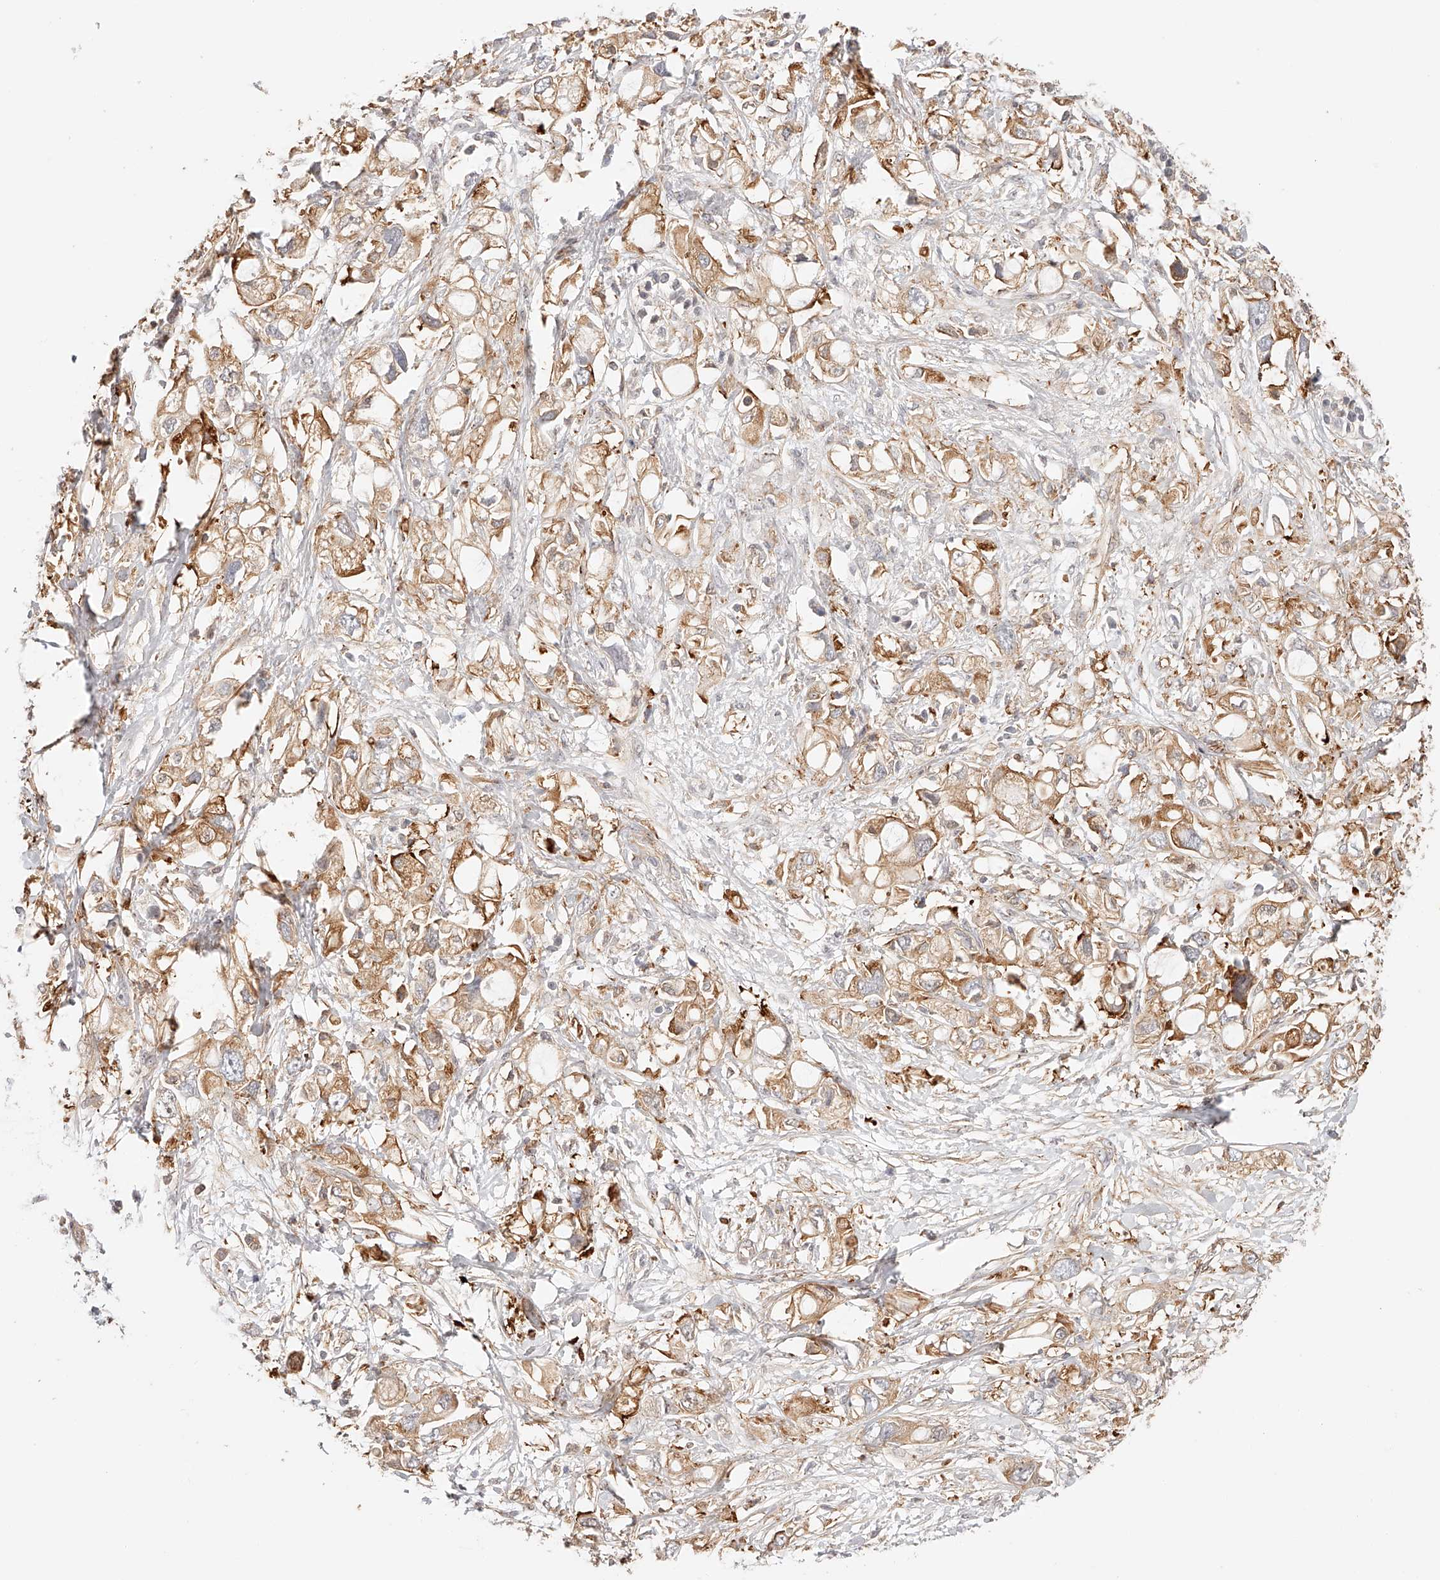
{"staining": {"intensity": "moderate", "quantity": ">75%", "location": "cytoplasmic/membranous"}, "tissue": "pancreatic cancer", "cell_type": "Tumor cells", "image_type": "cancer", "snomed": [{"axis": "morphology", "description": "Adenocarcinoma, NOS"}, {"axis": "topography", "description": "Pancreas"}], "caption": "The histopathology image displays immunohistochemical staining of pancreatic cancer. There is moderate cytoplasmic/membranous expression is identified in about >75% of tumor cells.", "gene": "SYNC", "patient": {"sex": "female", "age": 56}}